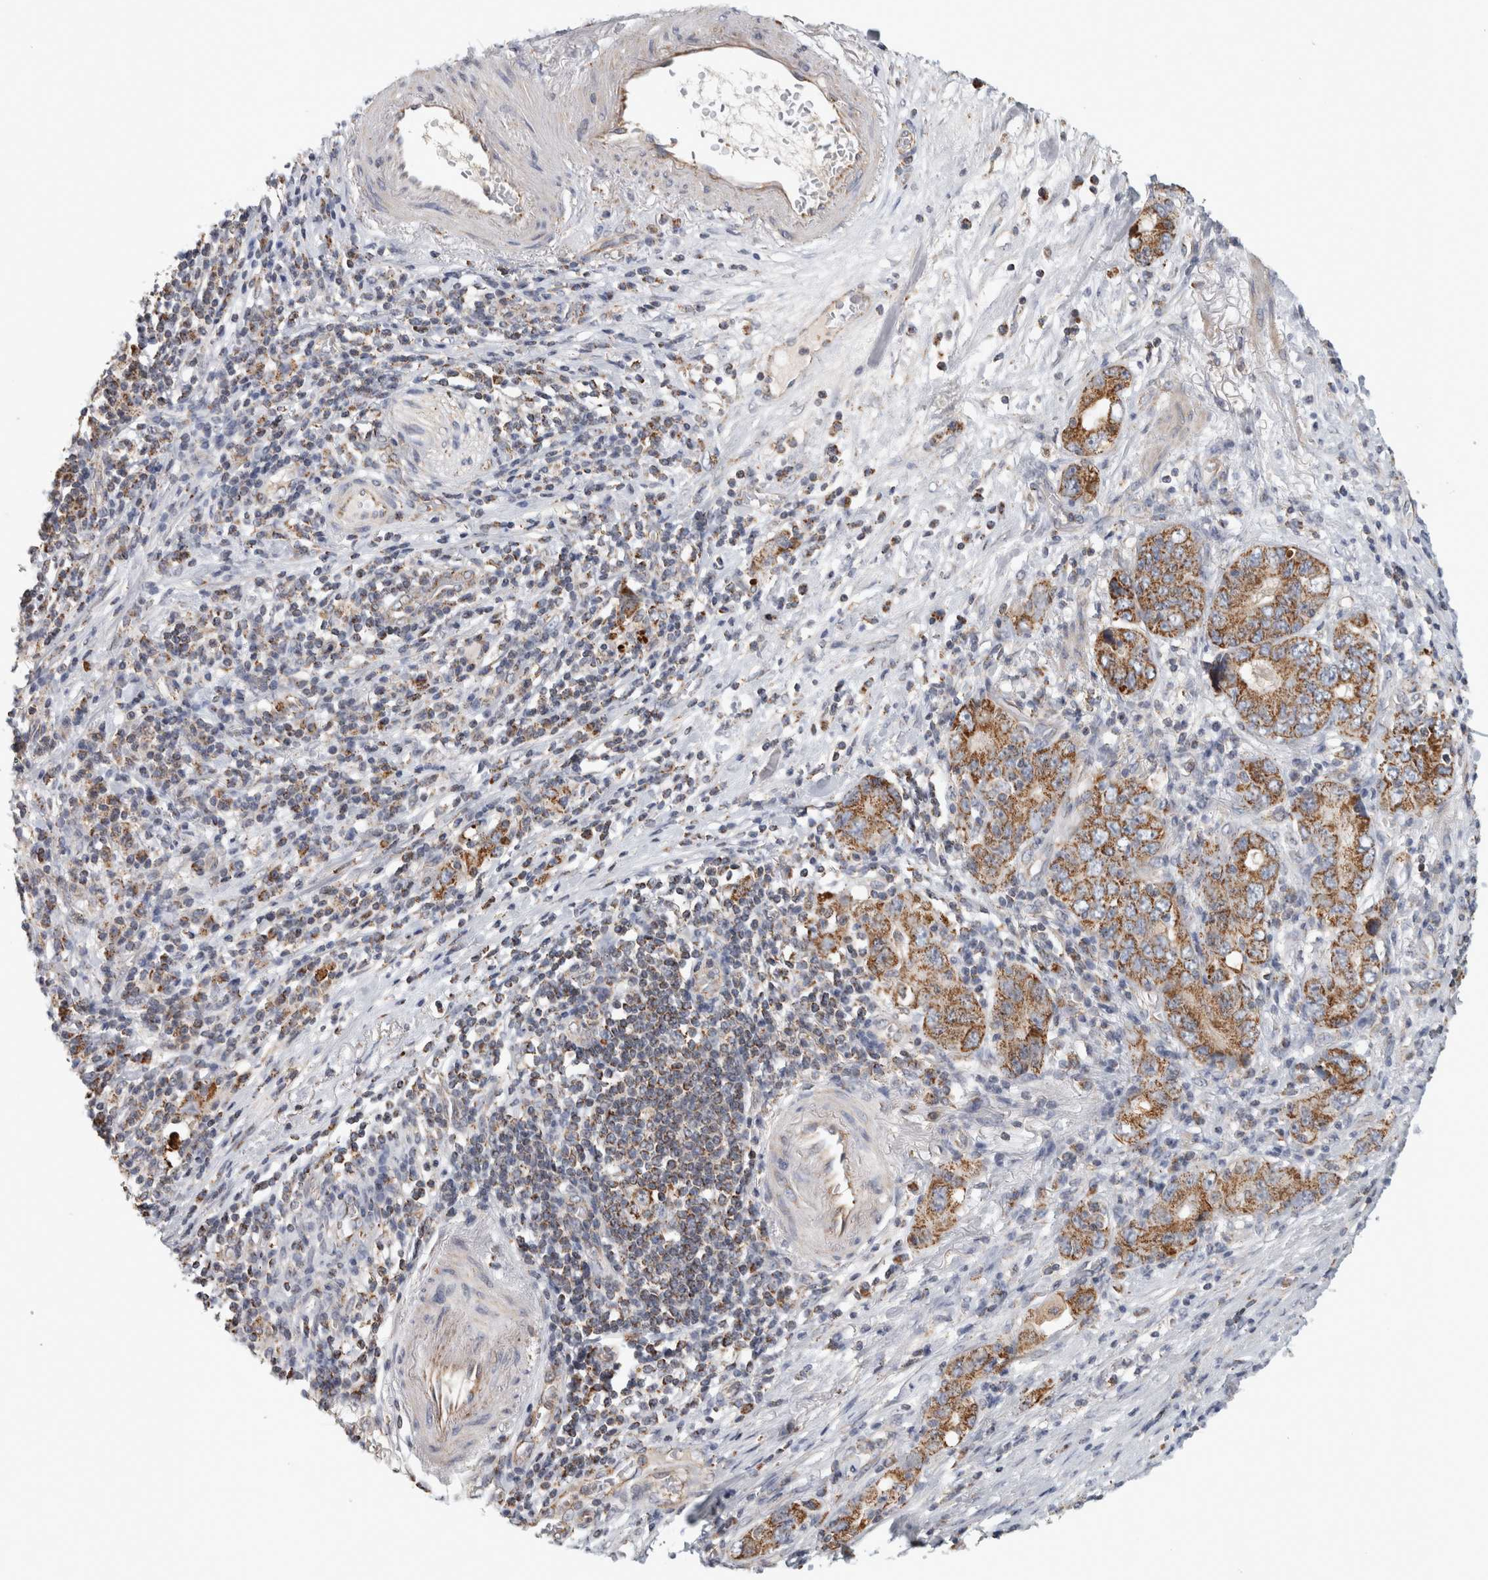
{"staining": {"intensity": "moderate", "quantity": ">75%", "location": "cytoplasmic/membranous"}, "tissue": "stomach cancer", "cell_type": "Tumor cells", "image_type": "cancer", "snomed": [{"axis": "morphology", "description": "Adenocarcinoma, NOS"}, {"axis": "topography", "description": "Stomach, lower"}], "caption": "Human adenocarcinoma (stomach) stained for a protein (brown) shows moderate cytoplasmic/membranous positive staining in about >75% of tumor cells.", "gene": "ST8SIA1", "patient": {"sex": "female", "age": 93}}